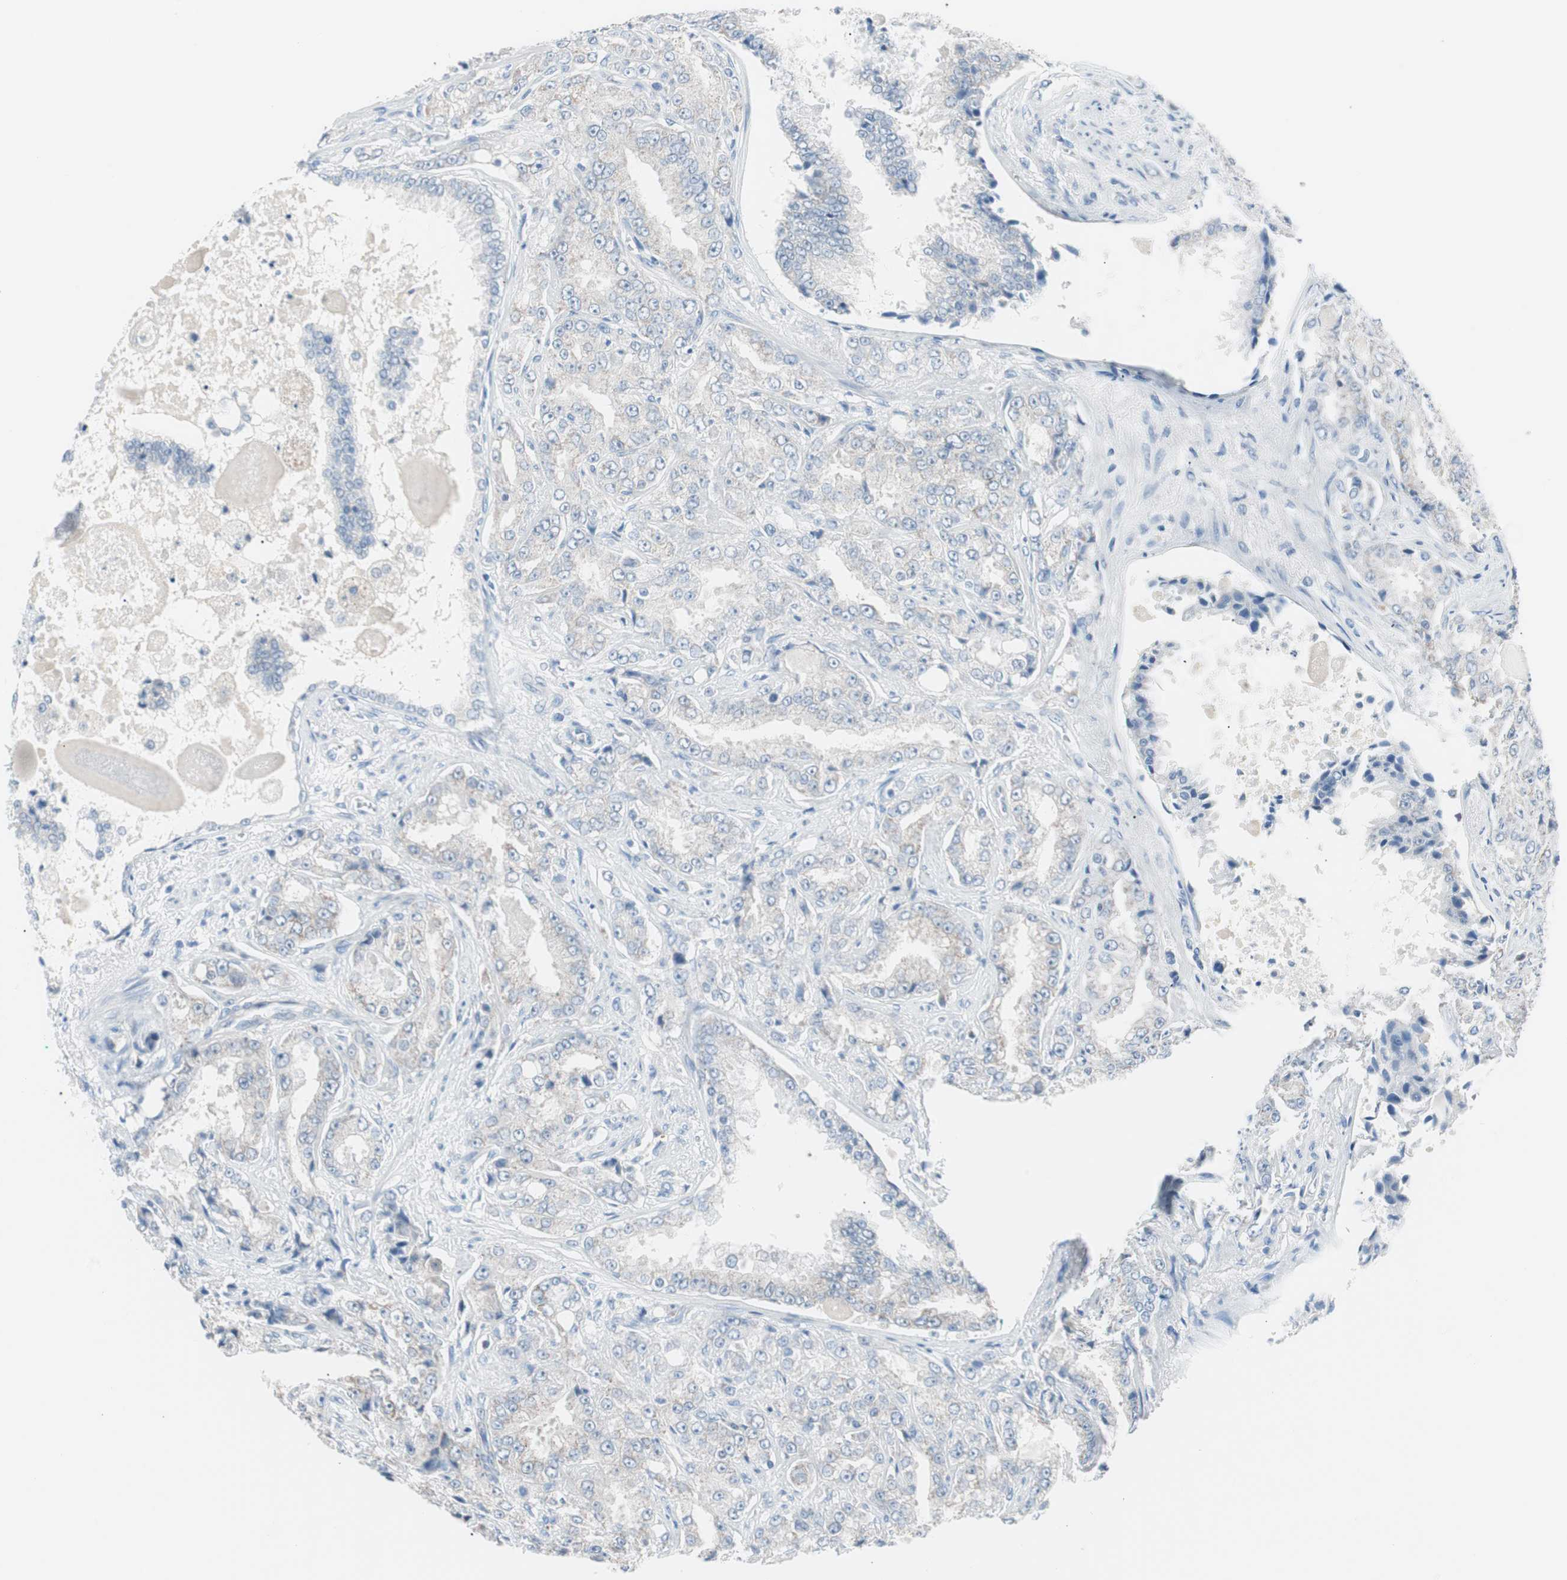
{"staining": {"intensity": "negative", "quantity": "none", "location": "none"}, "tissue": "prostate cancer", "cell_type": "Tumor cells", "image_type": "cancer", "snomed": [{"axis": "morphology", "description": "Adenocarcinoma, High grade"}, {"axis": "topography", "description": "Prostate"}], "caption": "Immunohistochemistry histopathology image of prostate cancer (adenocarcinoma (high-grade)) stained for a protein (brown), which shows no staining in tumor cells.", "gene": "VIL1", "patient": {"sex": "male", "age": 73}}